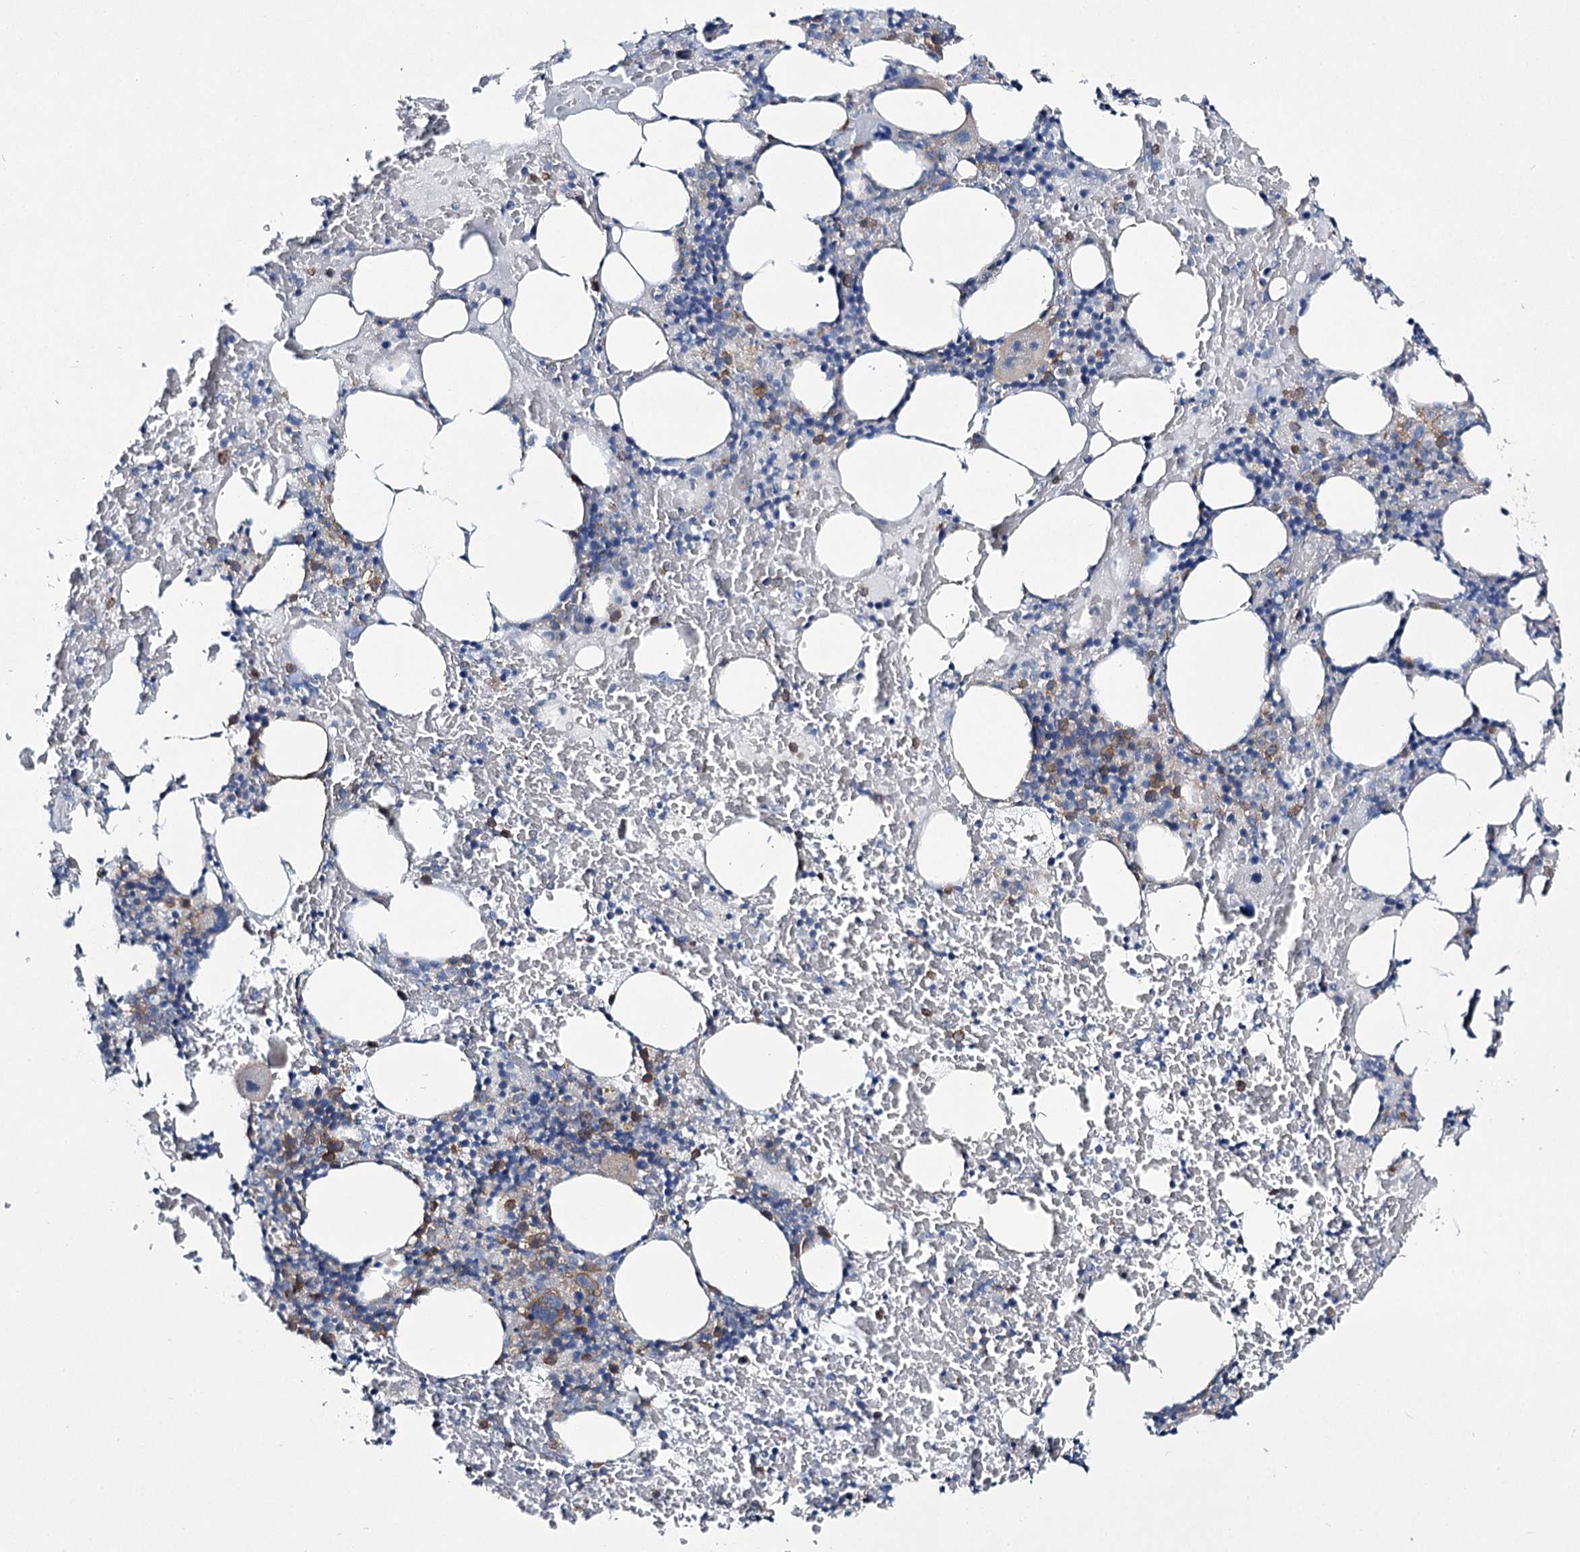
{"staining": {"intensity": "moderate", "quantity": "<25%", "location": "cytoplasmic/membranous"}, "tissue": "bone marrow", "cell_type": "Hematopoietic cells", "image_type": "normal", "snomed": [{"axis": "morphology", "description": "Normal tissue, NOS"}, {"axis": "topography", "description": "Bone marrow"}], "caption": "Moderate cytoplasmic/membranous positivity is appreciated in about <25% of hematopoietic cells in normal bone marrow. The staining was performed using DAB (3,3'-diaminobenzidine), with brown indicating positive protein expression. Nuclei are stained blue with hematoxylin.", "gene": "CCDC88A", "patient": {"sex": "male", "age": 62}}